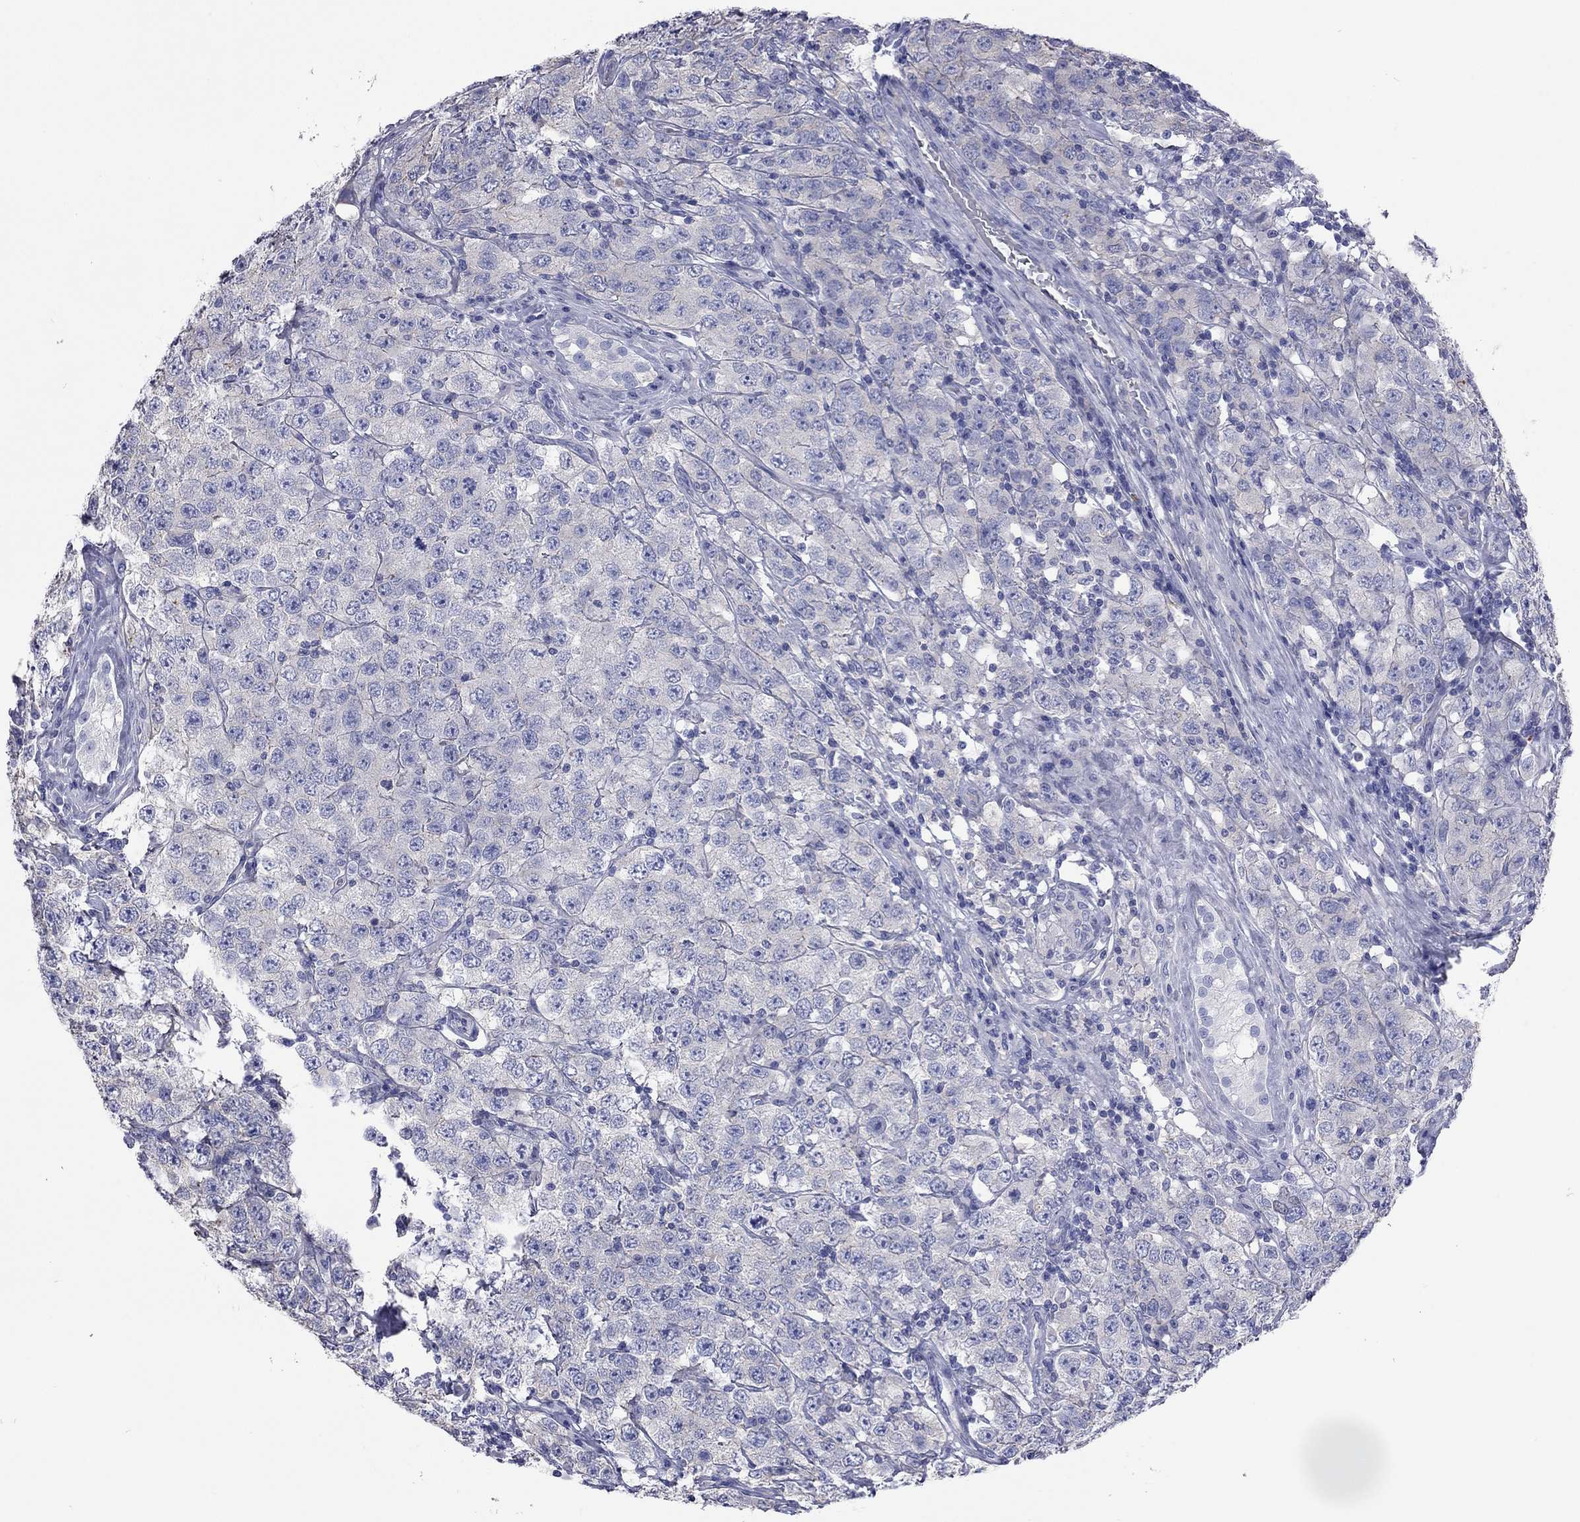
{"staining": {"intensity": "negative", "quantity": "none", "location": "none"}, "tissue": "testis cancer", "cell_type": "Tumor cells", "image_type": "cancer", "snomed": [{"axis": "morphology", "description": "Seminoma, NOS"}, {"axis": "topography", "description": "Testis"}], "caption": "The photomicrograph displays no staining of tumor cells in seminoma (testis).", "gene": "ACTL7B", "patient": {"sex": "male", "age": 52}}